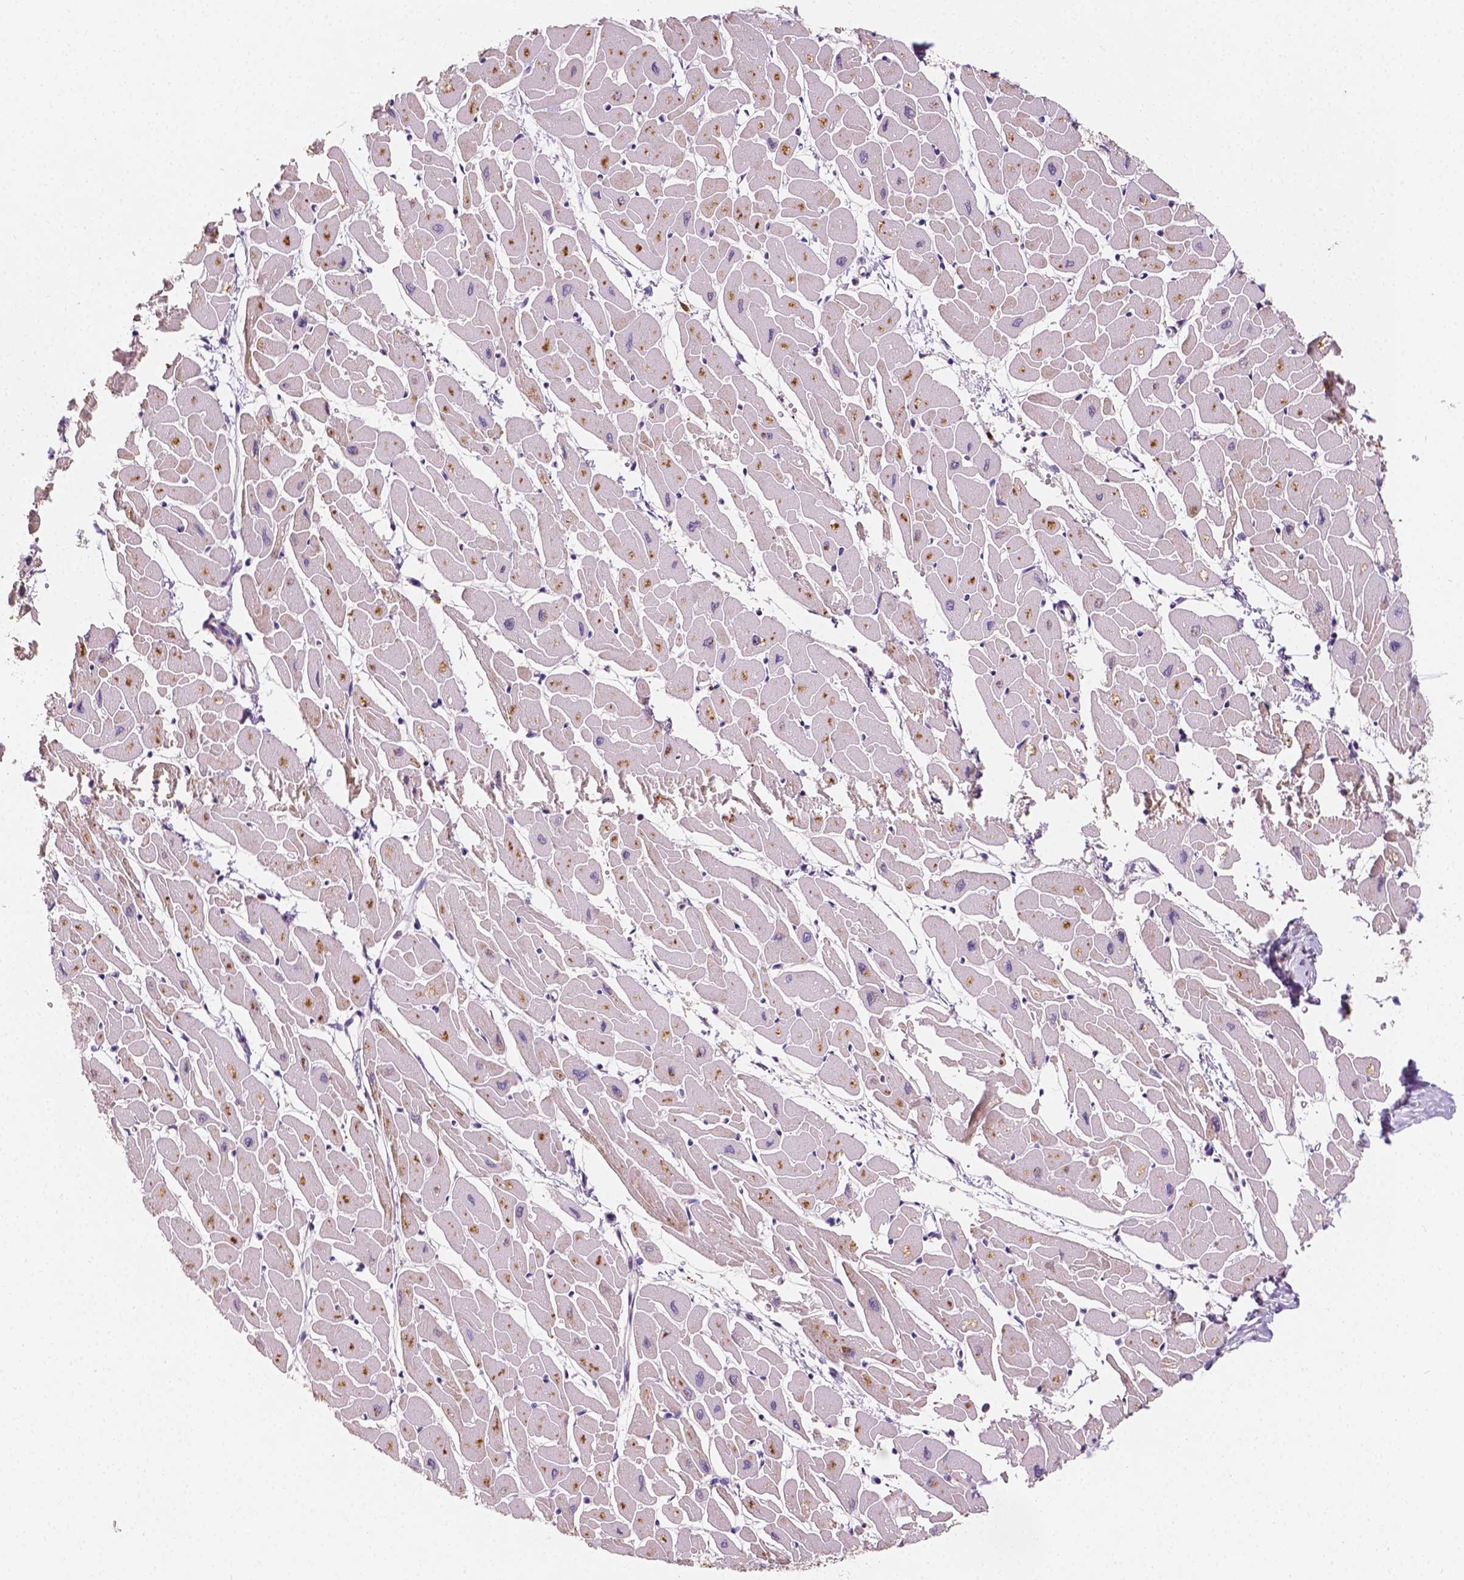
{"staining": {"intensity": "moderate", "quantity": "<25%", "location": "cytoplasmic/membranous"}, "tissue": "heart muscle", "cell_type": "Cardiomyocytes", "image_type": "normal", "snomed": [{"axis": "morphology", "description": "Normal tissue, NOS"}, {"axis": "topography", "description": "Heart"}], "caption": "A brown stain shows moderate cytoplasmic/membranous positivity of a protein in cardiomyocytes of benign heart muscle.", "gene": "SIRT2", "patient": {"sex": "male", "age": 57}}